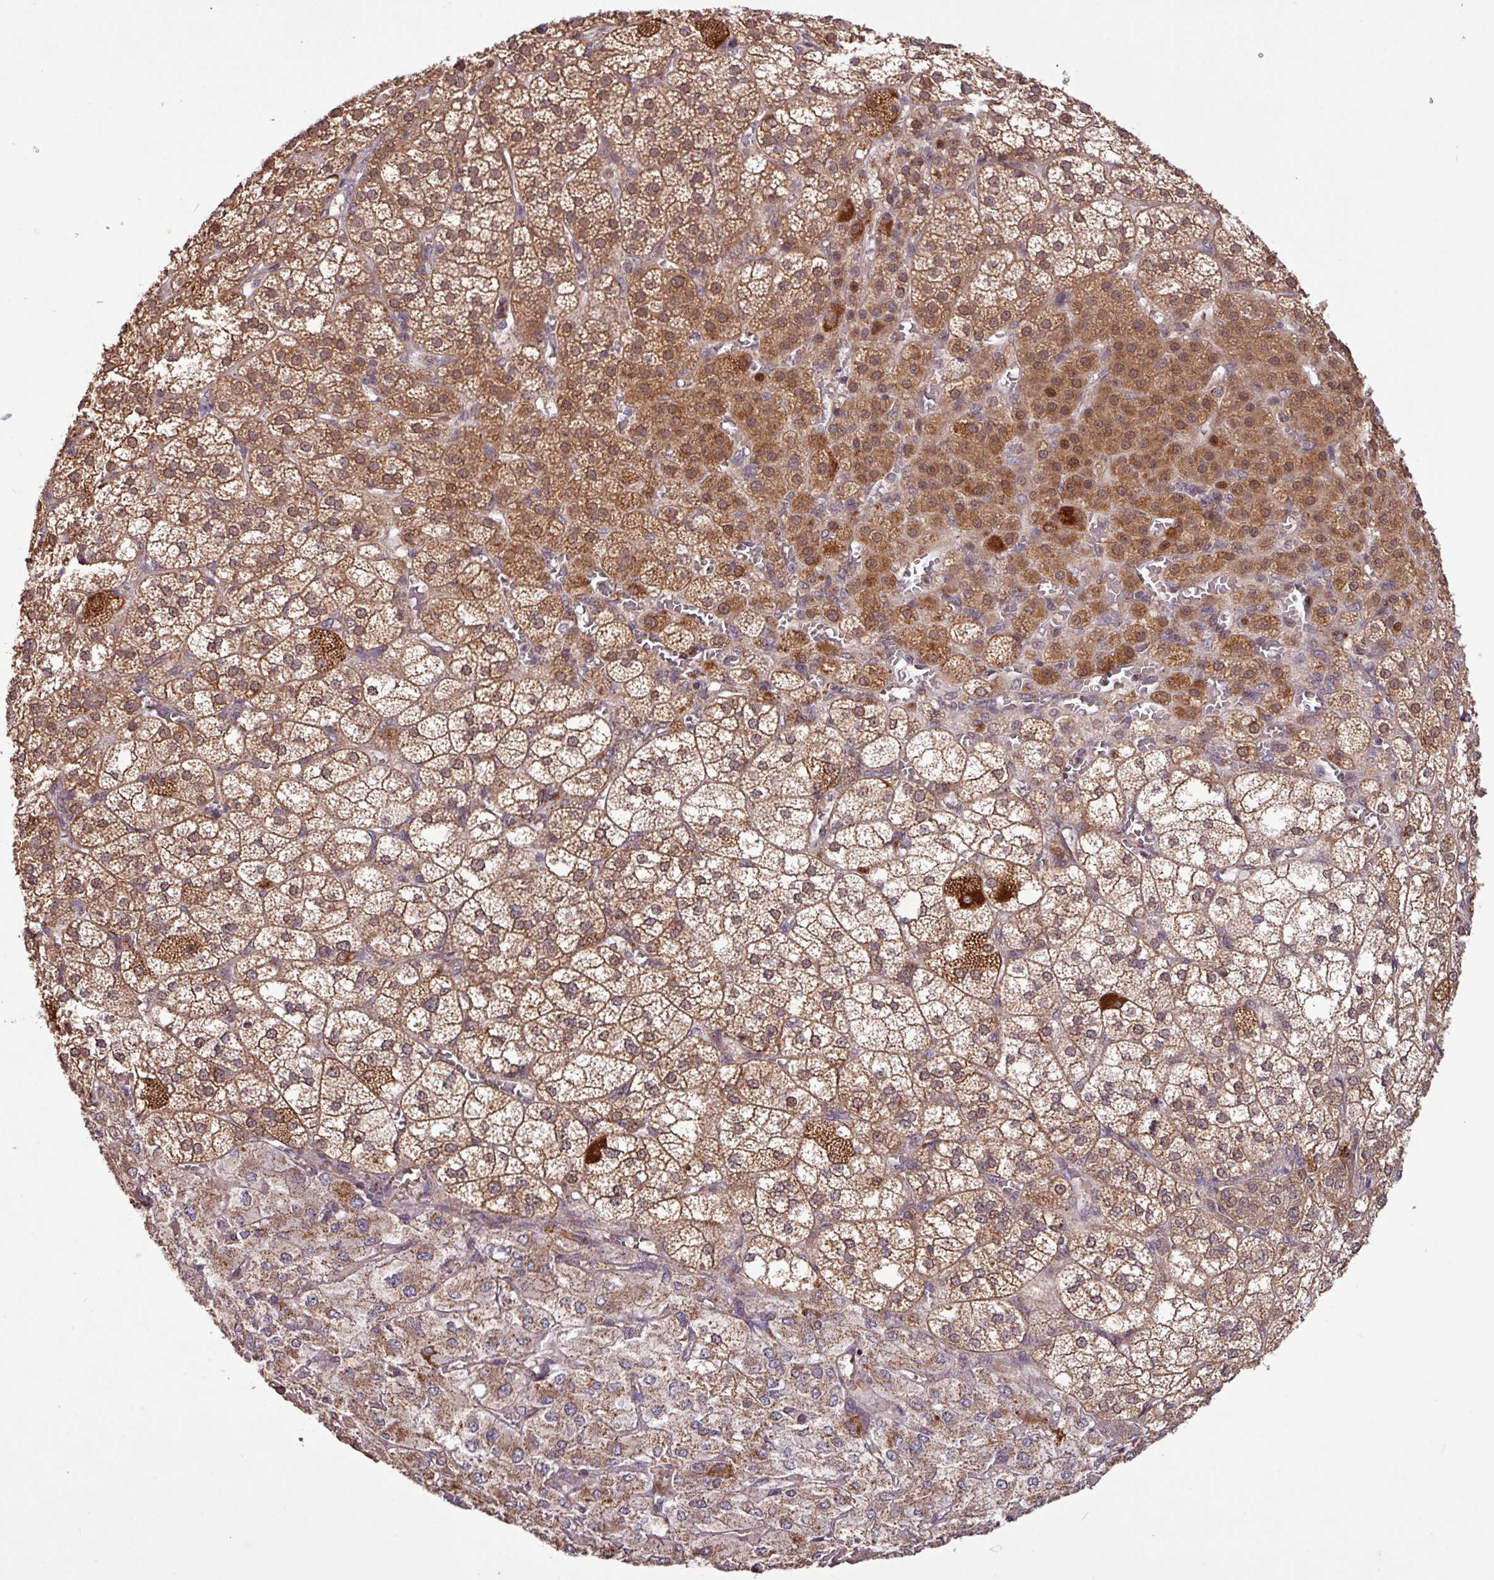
{"staining": {"intensity": "strong", "quantity": ">75%", "location": "cytoplasmic/membranous,nuclear"}, "tissue": "adrenal gland", "cell_type": "Glandular cells", "image_type": "normal", "snomed": [{"axis": "morphology", "description": "Normal tissue, NOS"}, {"axis": "topography", "description": "Adrenal gland"}], "caption": "Protein staining exhibits strong cytoplasmic/membranous,nuclear staining in about >75% of glandular cells in unremarkable adrenal gland. Nuclei are stained in blue.", "gene": "YPEL1", "patient": {"sex": "female", "age": 60}}